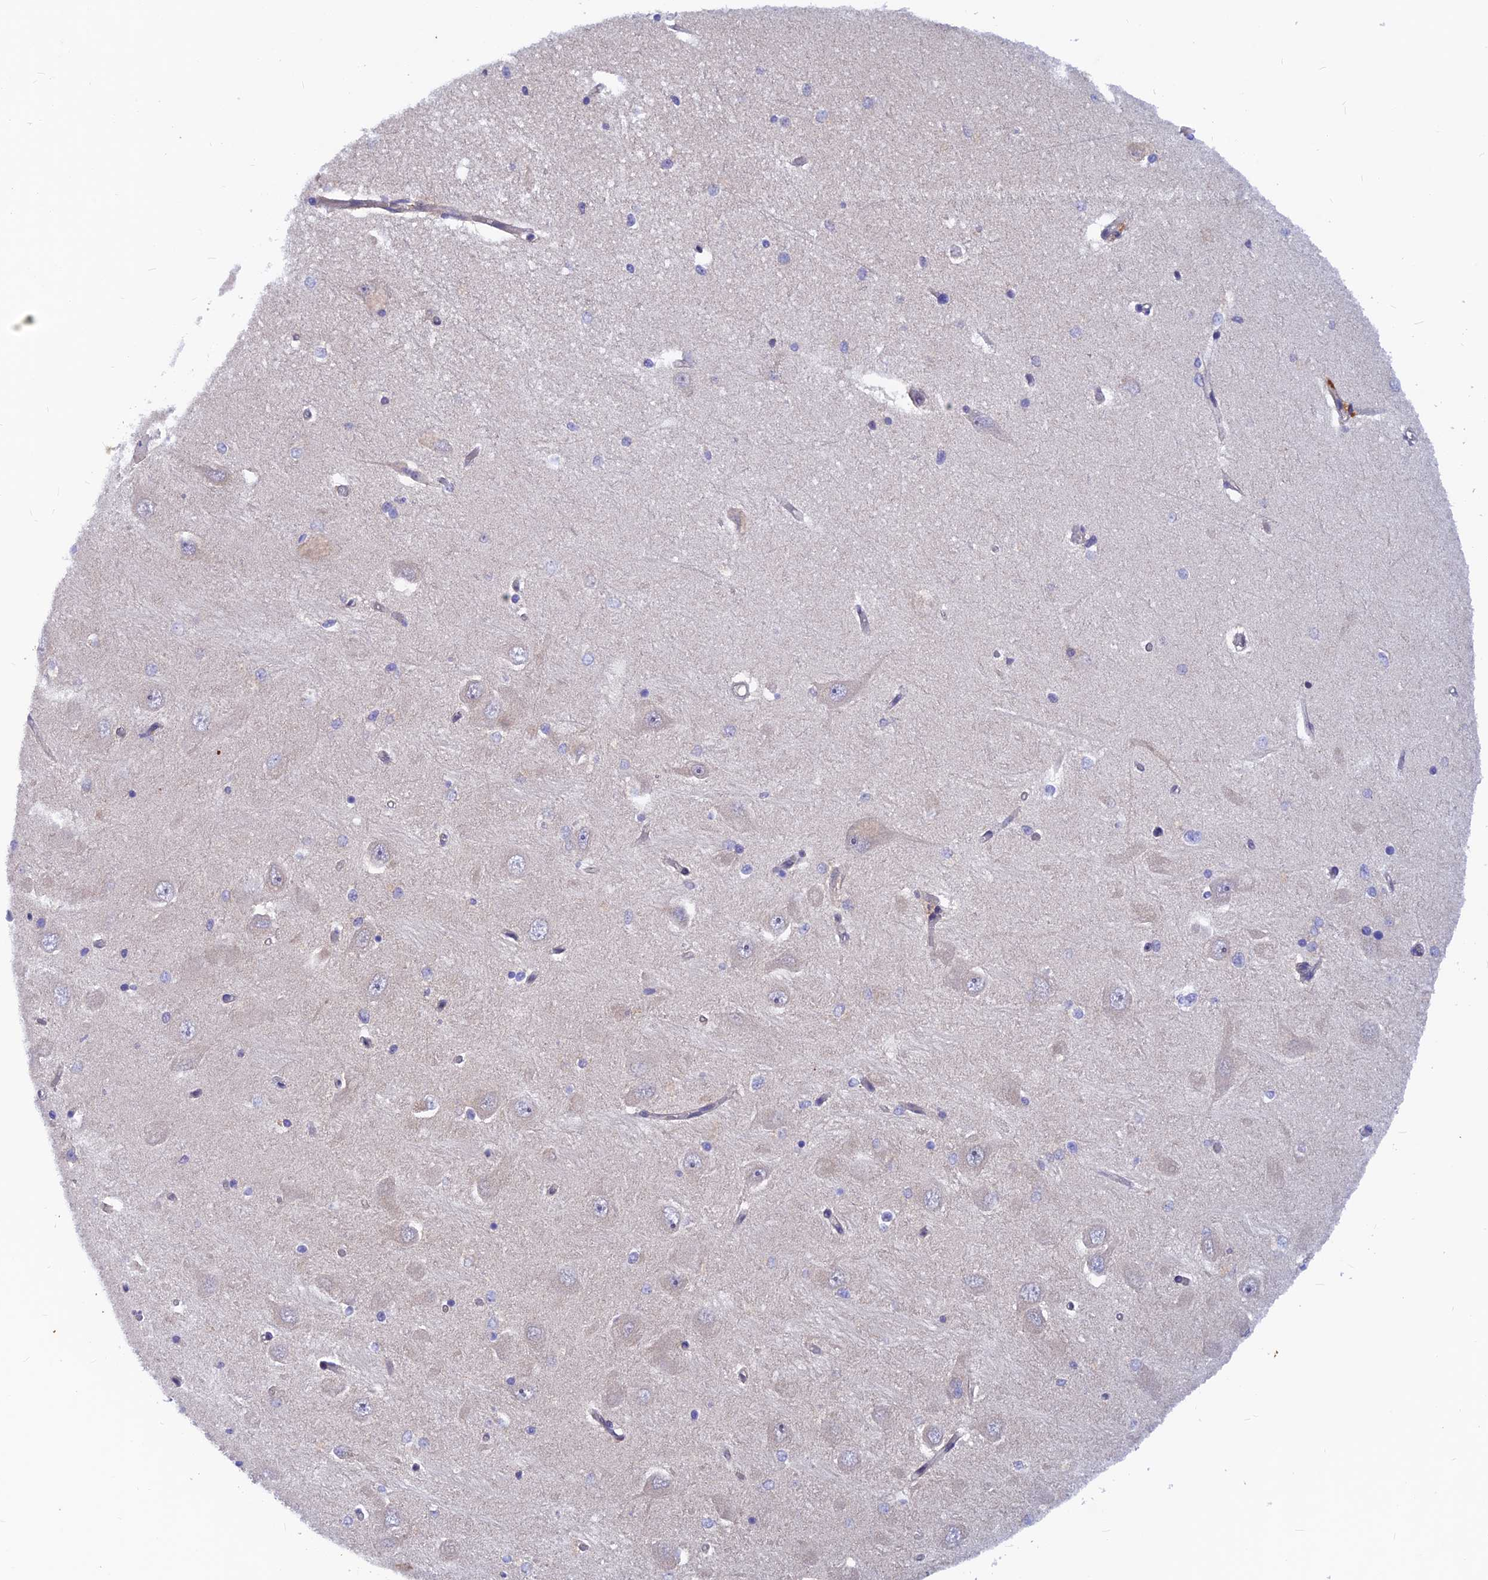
{"staining": {"intensity": "negative", "quantity": "none", "location": "none"}, "tissue": "hippocampus", "cell_type": "Glial cells", "image_type": "normal", "snomed": [{"axis": "morphology", "description": "Normal tissue, NOS"}, {"axis": "topography", "description": "Hippocampus"}], "caption": "Immunohistochemistry (IHC) of unremarkable hippocampus exhibits no expression in glial cells.", "gene": "DNAJC16", "patient": {"sex": "male", "age": 45}}